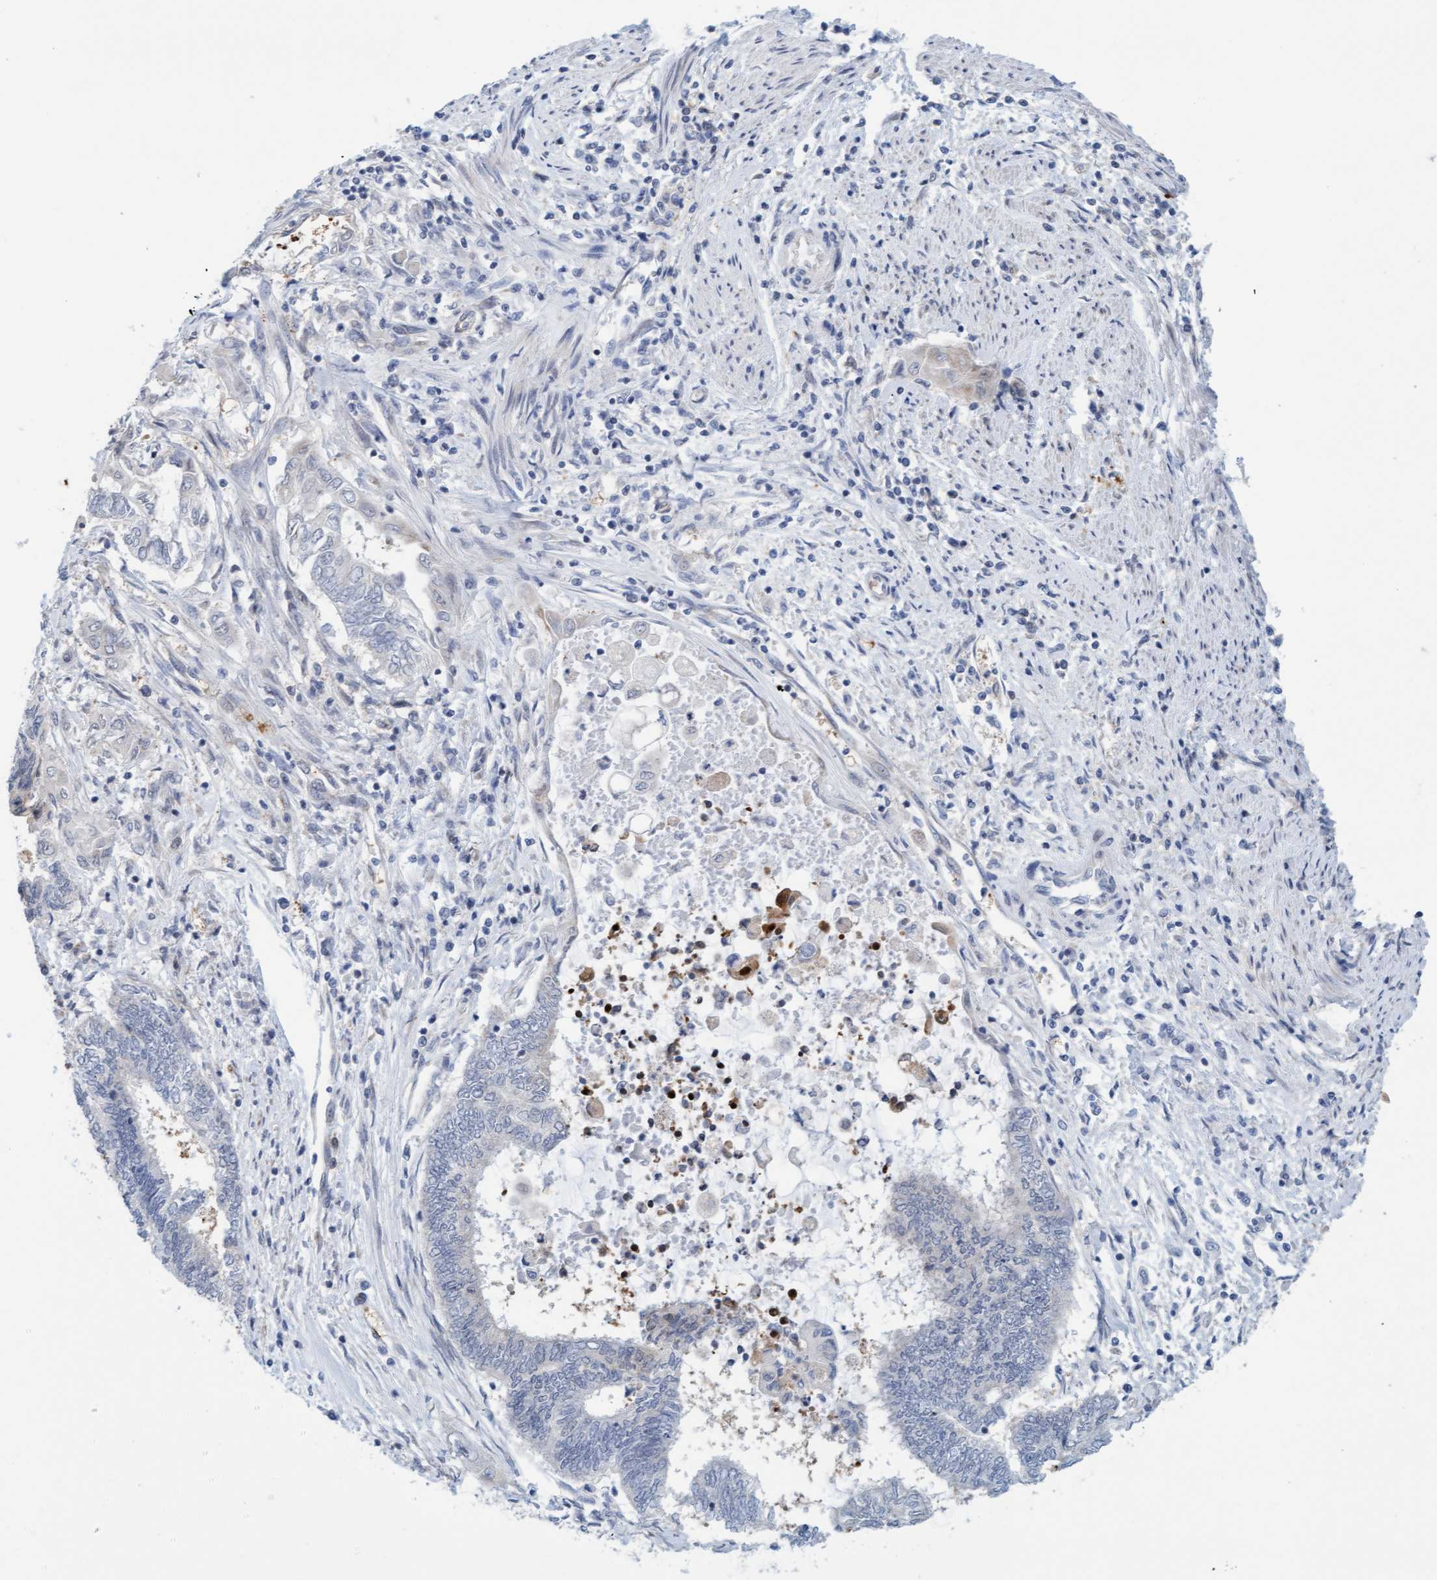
{"staining": {"intensity": "weak", "quantity": "<25%", "location": "cytoplasmic/membranous"}, "tissue": "endometrial cancer", "cell_type": "Tumor cells", "image_type": "cancer", "snomed": [{"axis": "morphology", "description": "Adenocarcinoma, NOS"}, {"axis": "topography", "description": "Uterus"}, {"axis": "topography", "description": "Endometrium"}], "caption": "High magnification brightfield microscopy of adenocarcinoma (endometrial) stained with DAB (brown) and counterstained with hematoxylin (blue): tumor cells show no significant expression.", "gene": "EIF4EBP1", "patient": {"sex": "female", "age": 70}}